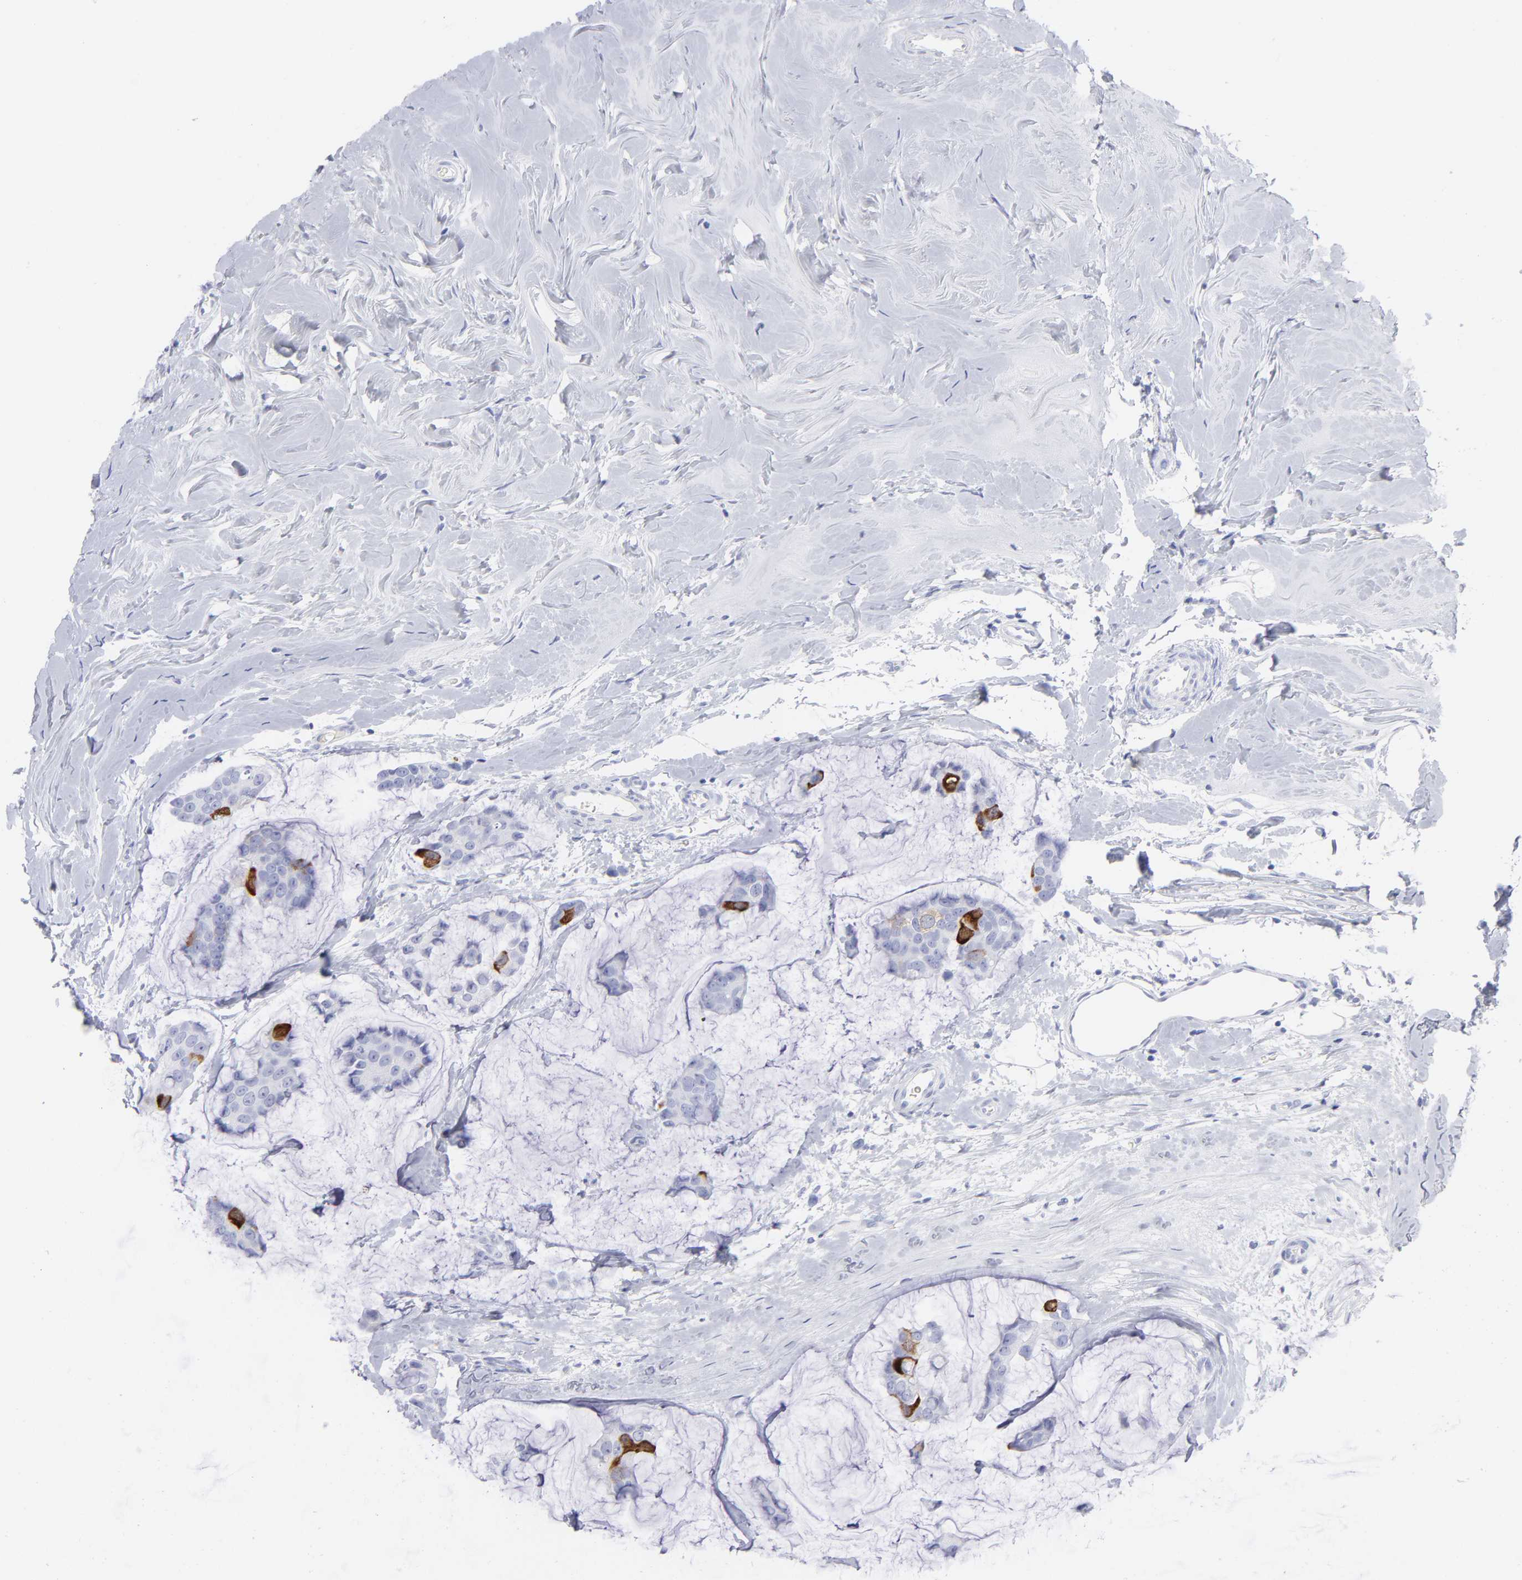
{"staining": {"intensity": "strong", "quantity": "<25%", "location": "cytoplasmic/membranous"}, "tissue": "breast cancer", "cell_type": "Tumor cells", "image_type": "cancer", "snomed": [{"axis": "morphology", "description": "Normal tissue, NOS"}, {"axis": "morphology", "description": "Duct carcinoma"}, {"axis": "topography", "description": "Breast"}], "caption": "Protein expression analysis of human breast infiltrating ductal carcinoma reveals strong cytoplasmic/membranous staining in approximately <25% of tumor cells.", "gene": "CCNB1", "patient": {"sex": "female", "age": 50}}